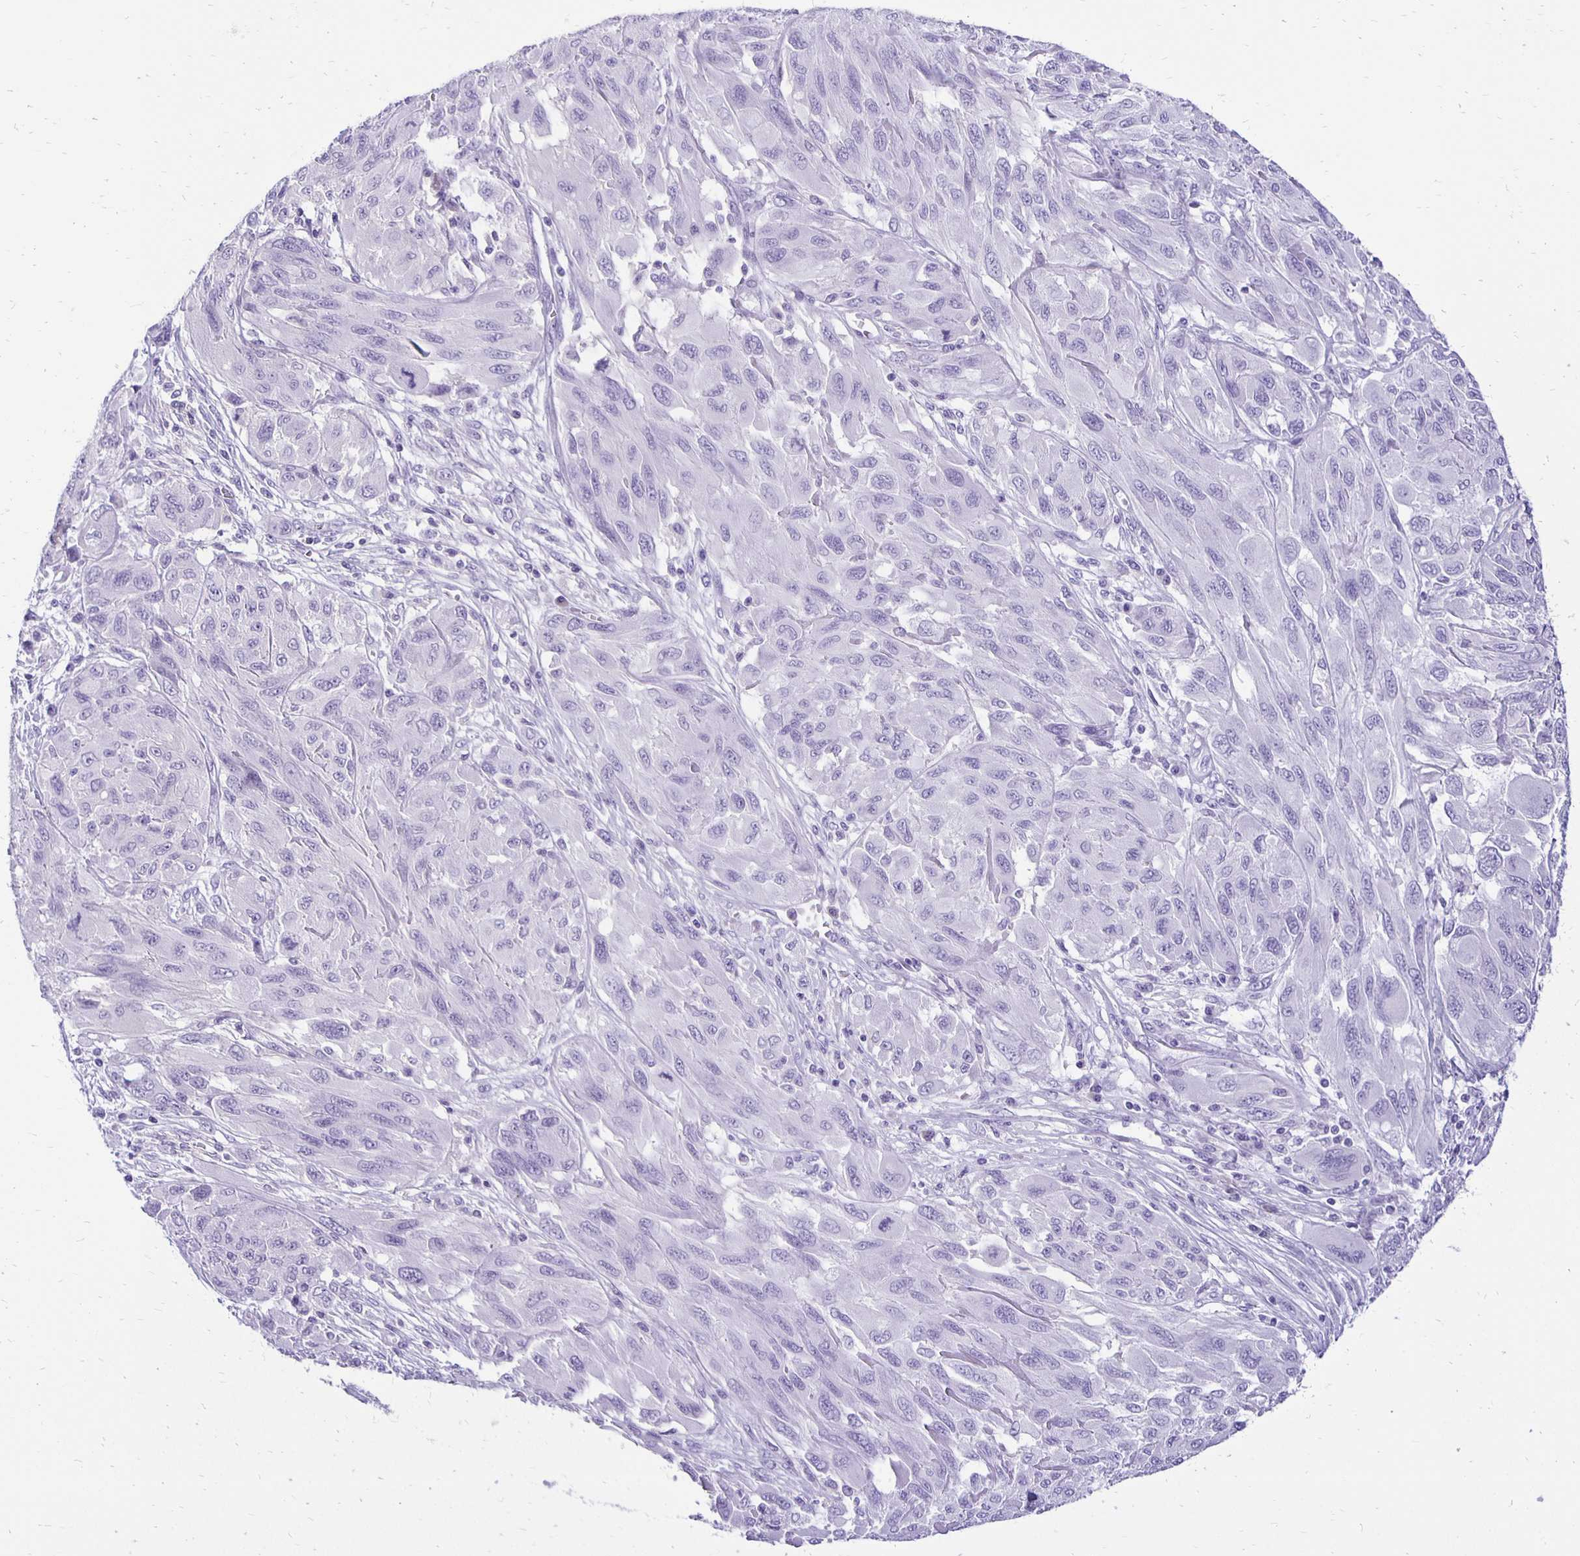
{"staining": {"intensity": "negative", "quantity": "none", "location": "none"}, "tissue": "melanoma", "cell_type": "Tumor cells", "image_type": "cancer", "snomed": [{"axis": "morphology", "description": "Malignant melanoma, NOS"}, {"axis": "topography", "description": "Skin"}], "caption": "Immunohistochemical staining of malignant melanoma exhibits no significant staining in tumor cells.", "gene": "ANKRD45", "patient": {"sex": "female", "age": 91}}